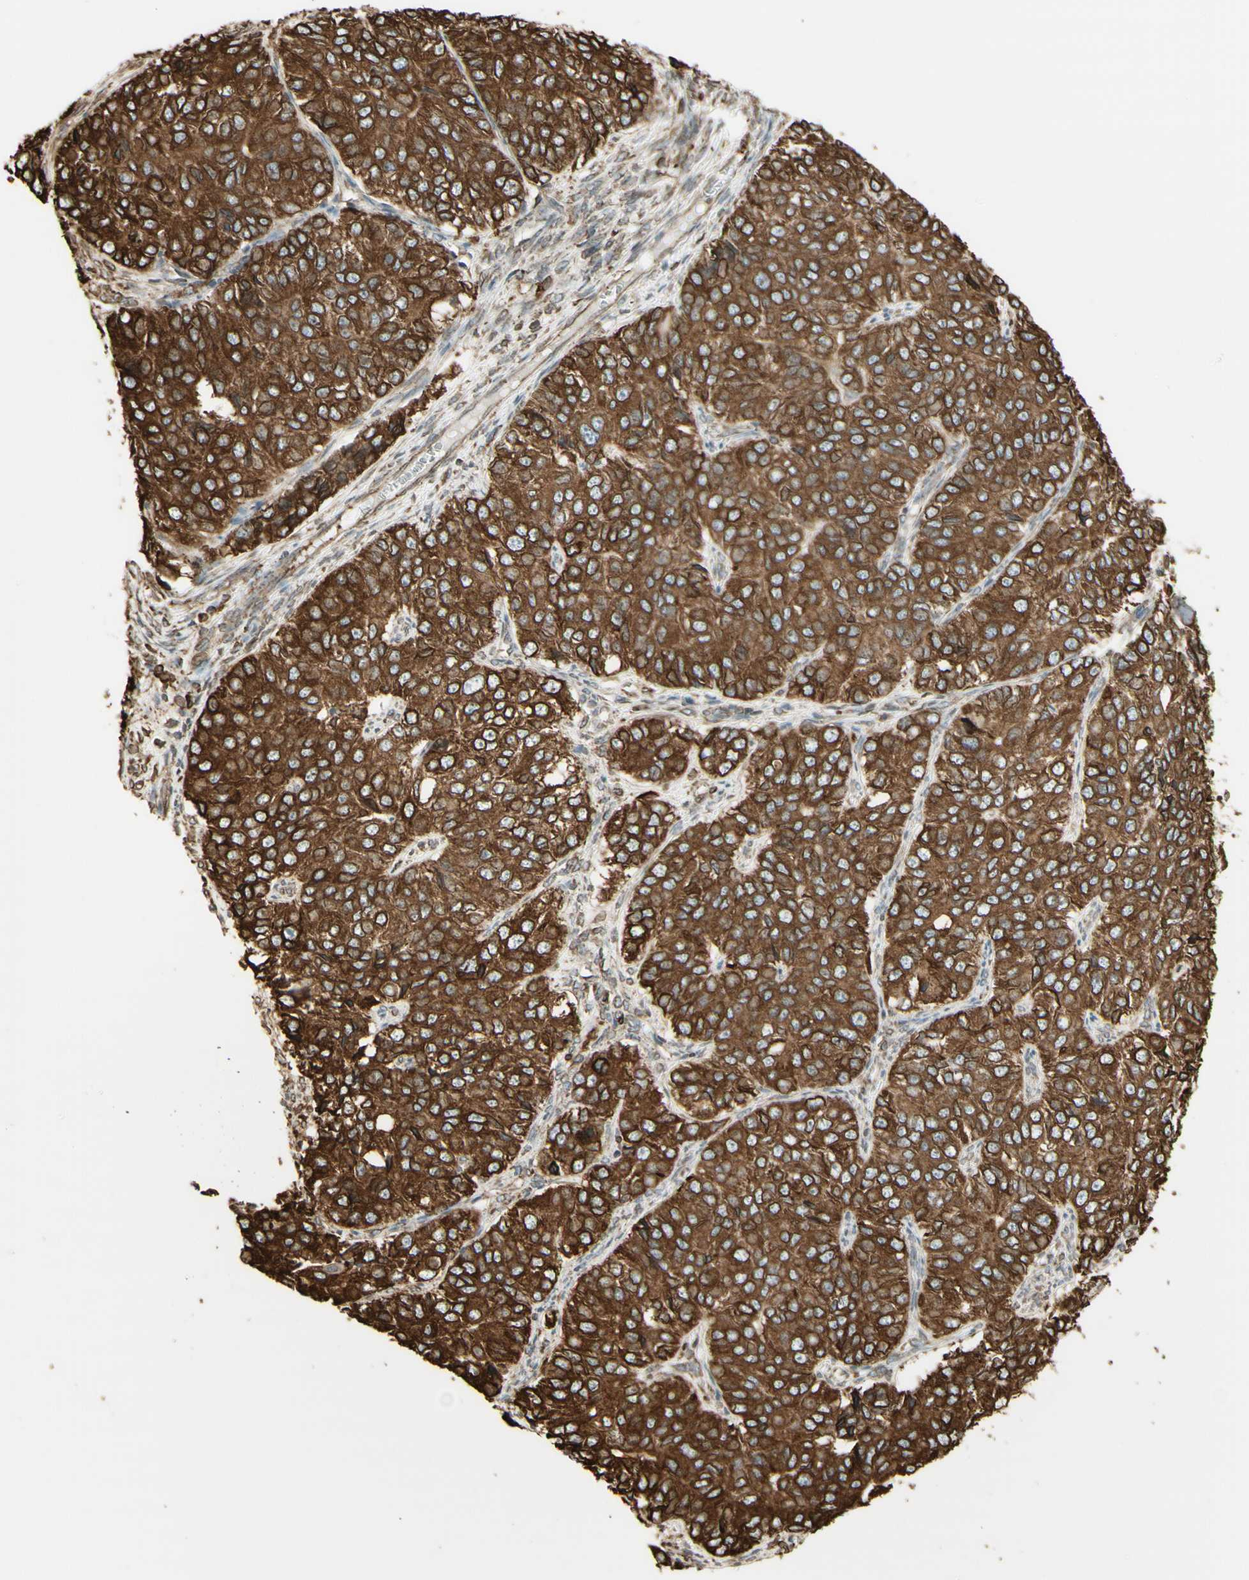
{"staining": {"intensity": "moderate", "quantity": ">75%", "location": "cytoplasmic/membranous"}, "tissue": "ovarian cancer", "cell_type": "Tumor cells", "image_type": "cancer", "snomed": [{"axis": "morphology", "description": "Carcinoma, endometroid"}, {"axis": "topography", "description": "Ovary"}], "caption": "Immunohistochemical staining of ovarian endometroid carcinoma displays medium levels of moderate cytoplasmic/membranous expression in about >75% of tumor cells. (IHC, brightfield microscopy, high magnification).", "gene": "CANX", "patient": {"sex": "female", "age": 51}}